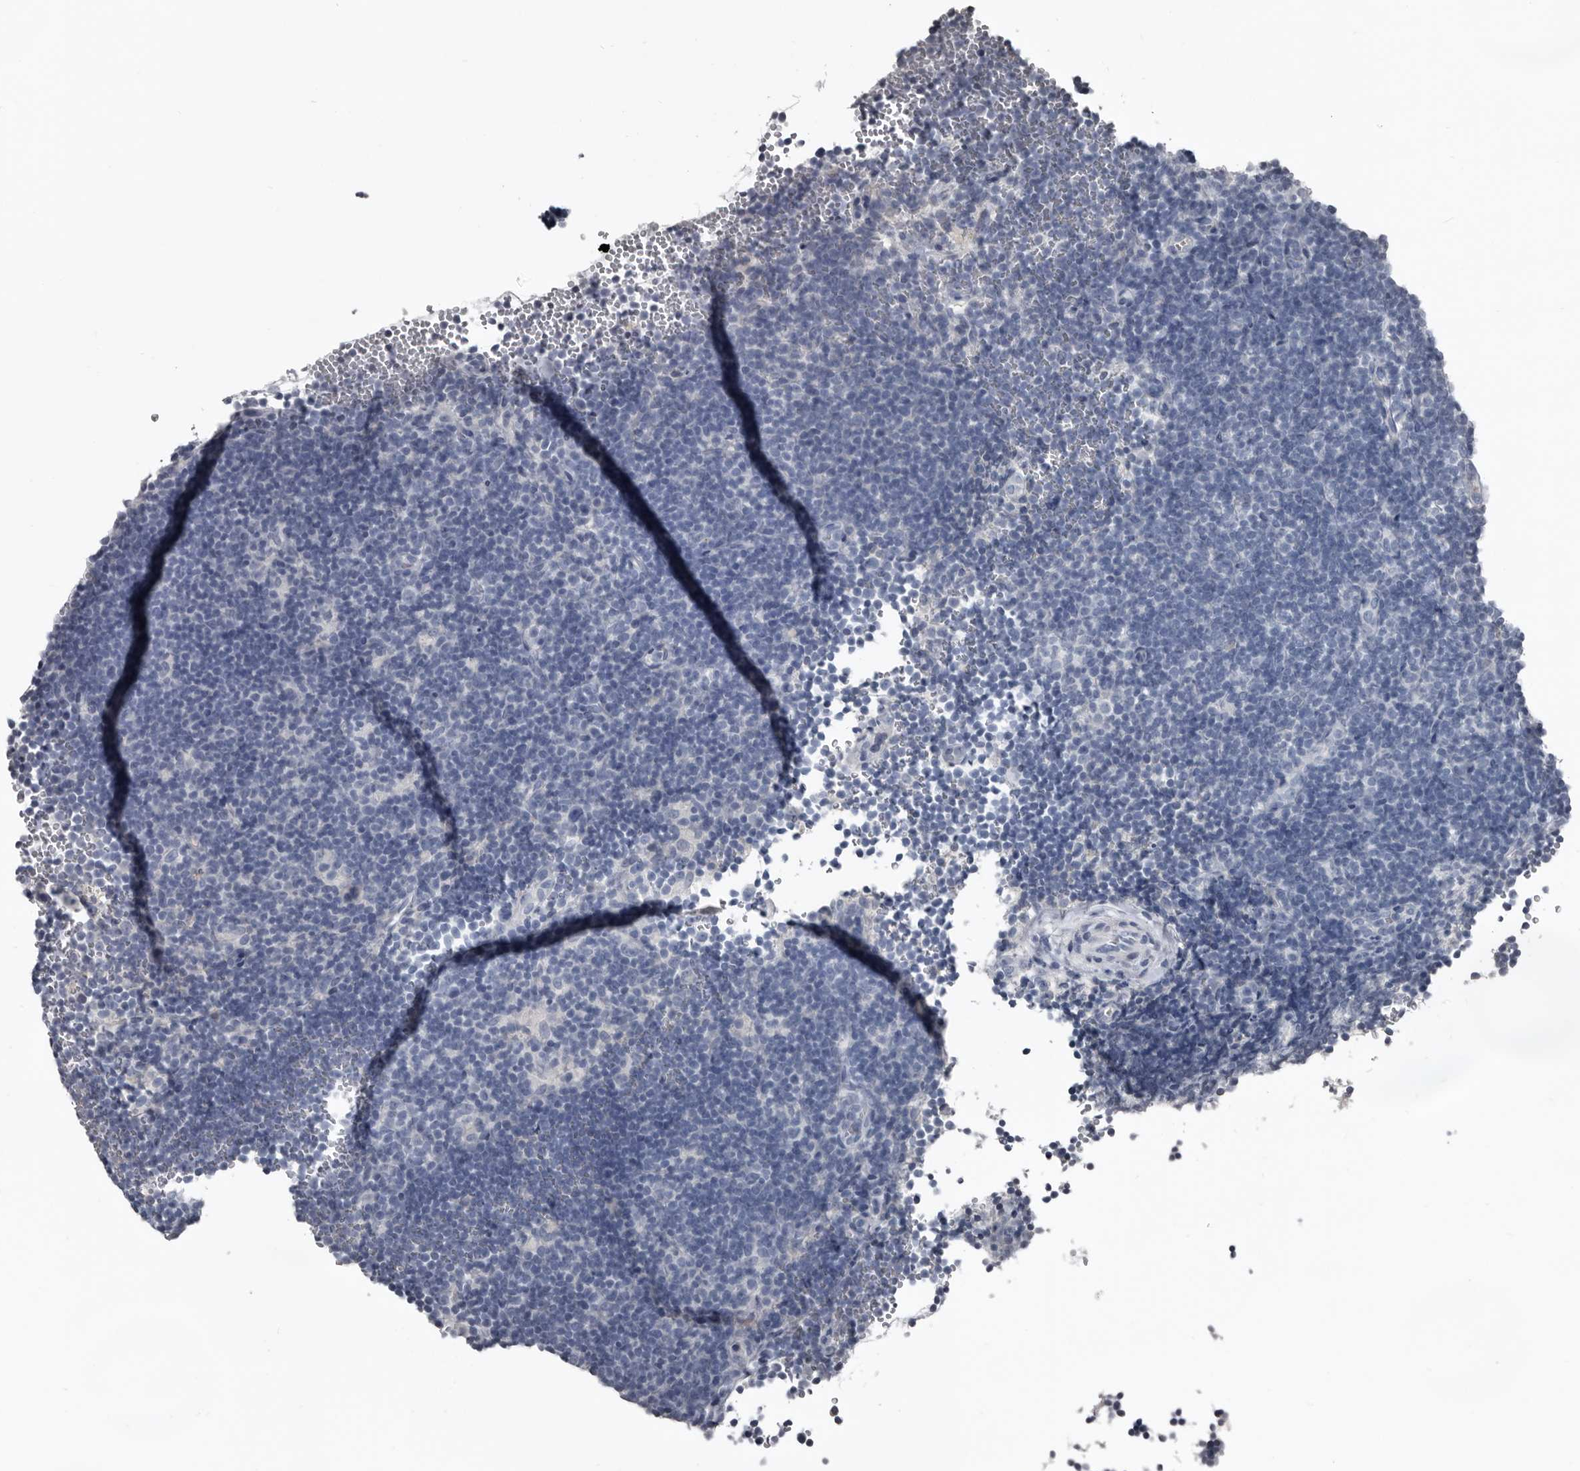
{"staining": {"intensity": "negative", "quantity": "none", "location": "none"}, "tissue": "lymphoma", "cell_type": "Tumor cells", "image_type": "cancer", "snomed": [{"axis": "morphology", "description": "Hodgkin's disease, NOS"}, {"axis": "topography", "description": "Lymph node"}], "caption": "A micrograph of human lymphoma is negative for staining in tumor cells.", "gene": "GREB1", "patient": {"sex": "female", "age": 57}}